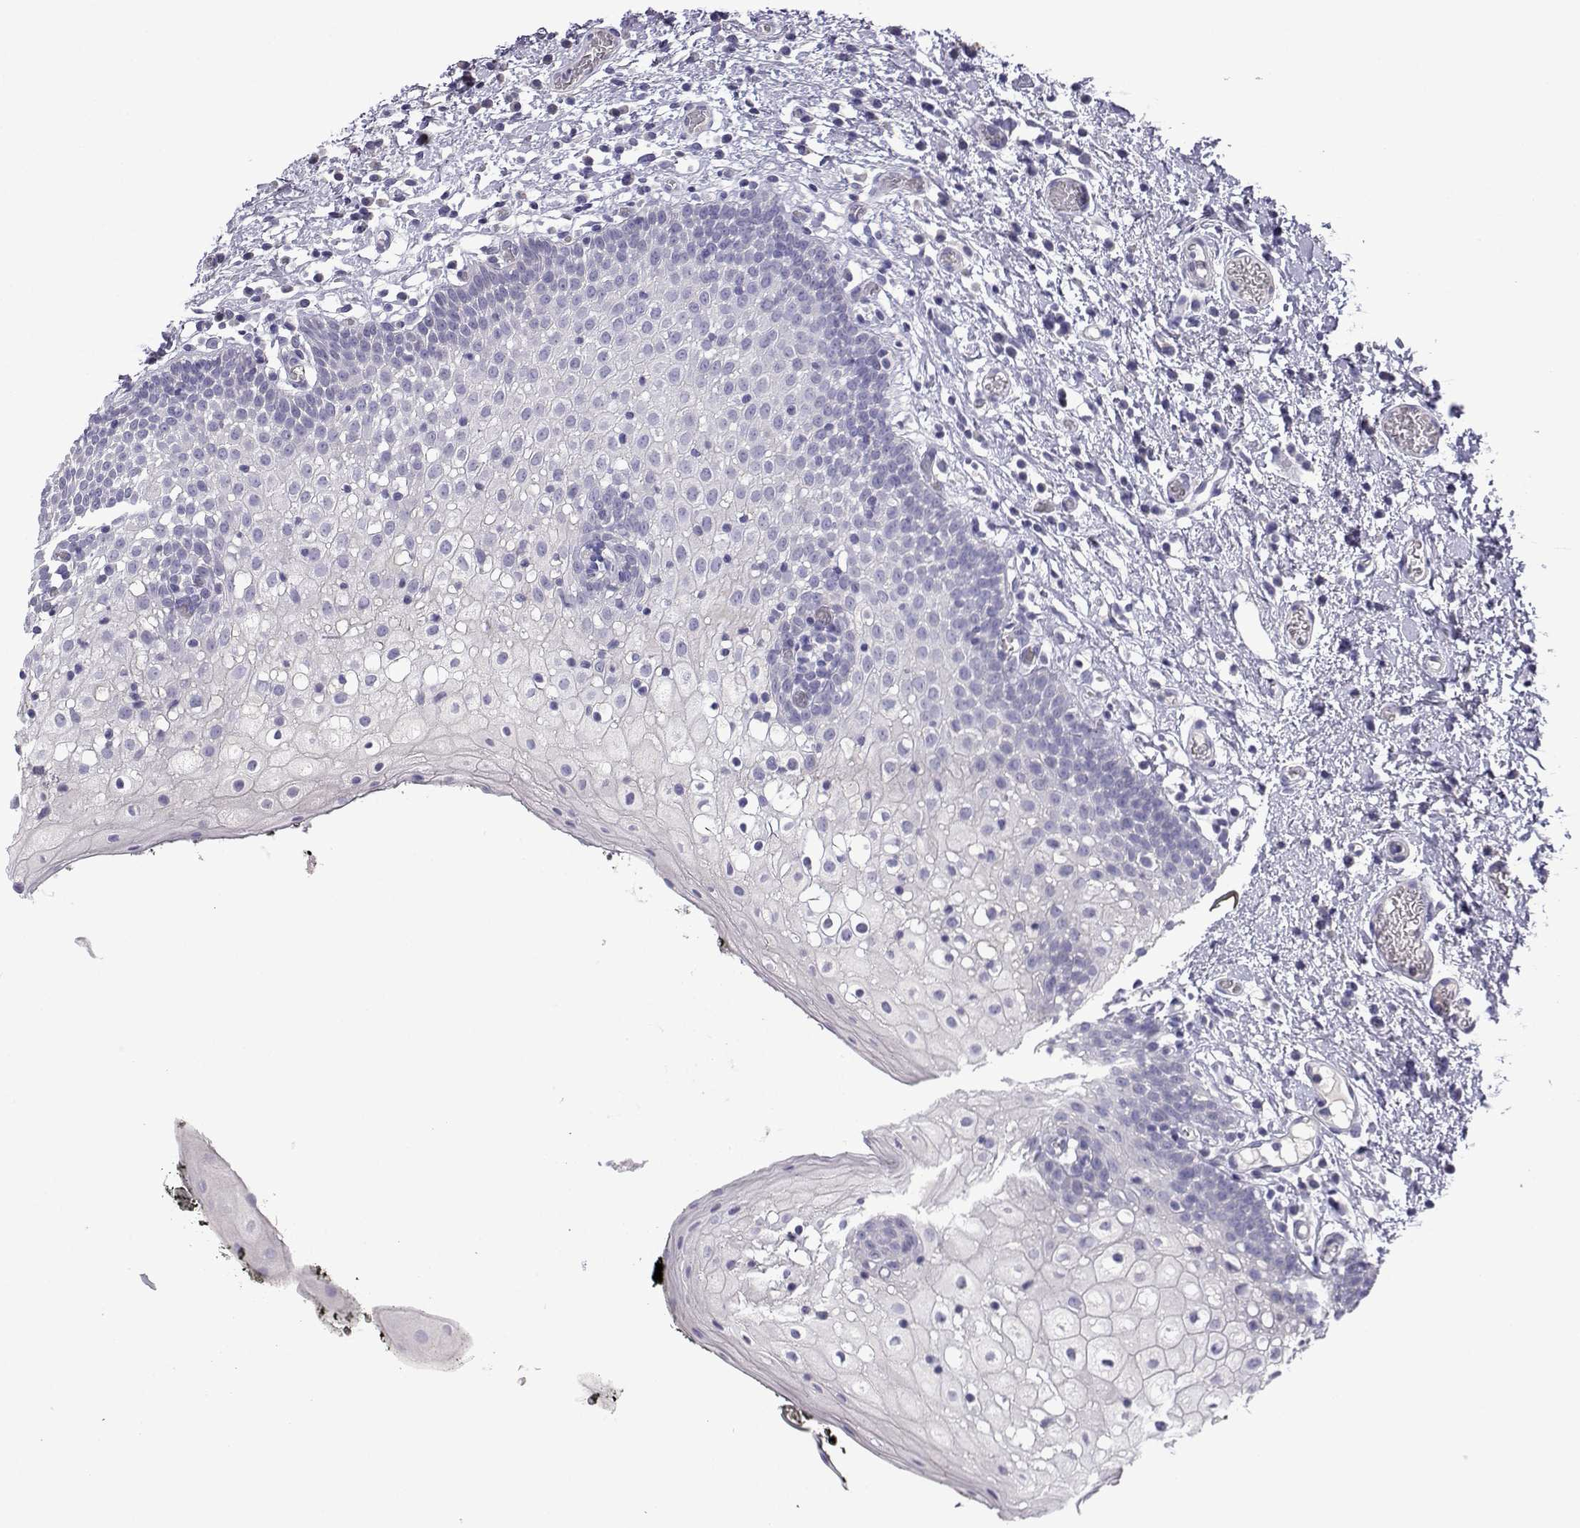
{"staining": {"intensity": "negative", "quantity": "none", "location": "none"}, "tissue": "oral mucosa", "cell_type": "Squamous epithelial cells", "image_type": "normal", "snomed": [{"axis": "morphology", "description": "Normal tissue, NOS"}, {"axis": "morphology", "description": "Squamous cell carcinoma, NOS"}, {"axis": "topography", "description": "Oral tissue"}, {"axis": "topography", "description": "Head-Neck"}], "caption": "There is no significant expression in squamous epithelial cells of oral mucosa. Brightfield microscopy of immunohistochemistry stained with DAB (3,3'-diaminobenzidine) (brown) and hematoxylin (blue), captured at high magnification.", "gene": "SPACA7", "patient": {"sex": "male", "age": 69}}